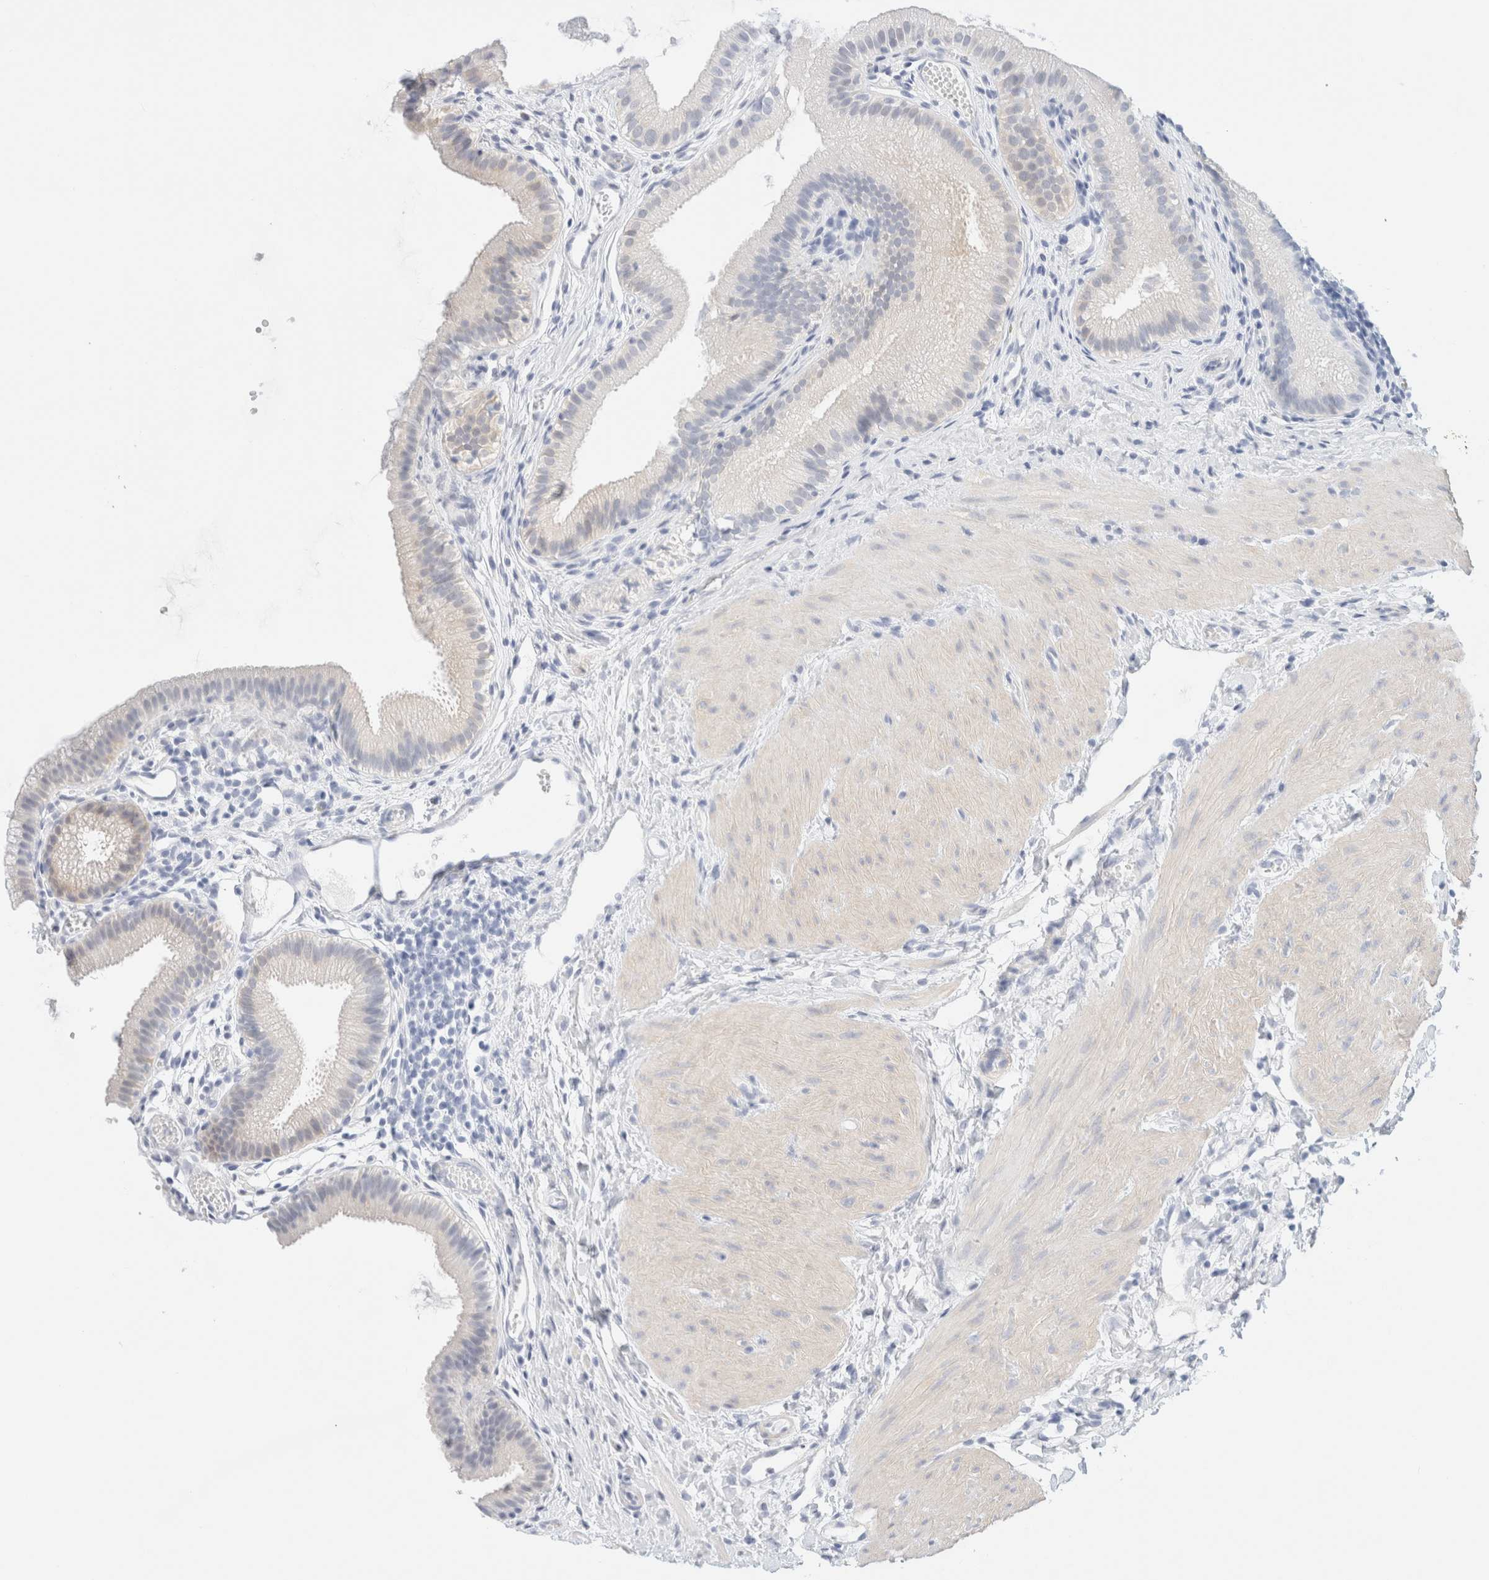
{"staining": {"intensity": "moderate", "quantity": "<25%", "location": "cytoplasmic/membranous"}, "tissue": "gallbladder", "cell_type": "Glandular cells", "image_type": "normal", "snomed": [{"axis": "morphology", "description": "Normal tissue, NOS"}, {"axis": "topography", "description": "Gallbladder"}], "caption": "High-magnification brightfield microscopy of benign gallbladder stained with DAB (3,3'-diaminobenzidine) (brown) and counterstained with hematoxylin (blue). glandular cells exhibit moderate cytoplasmic/membranous positivity is seen in about<25% of cells. (Stains: DAB in brown, nuclei in blue, Microscopy: brightfield microscopy at high magnification).", "gene": "DPYS", "patient": {"sex": "female", "age": 26}}